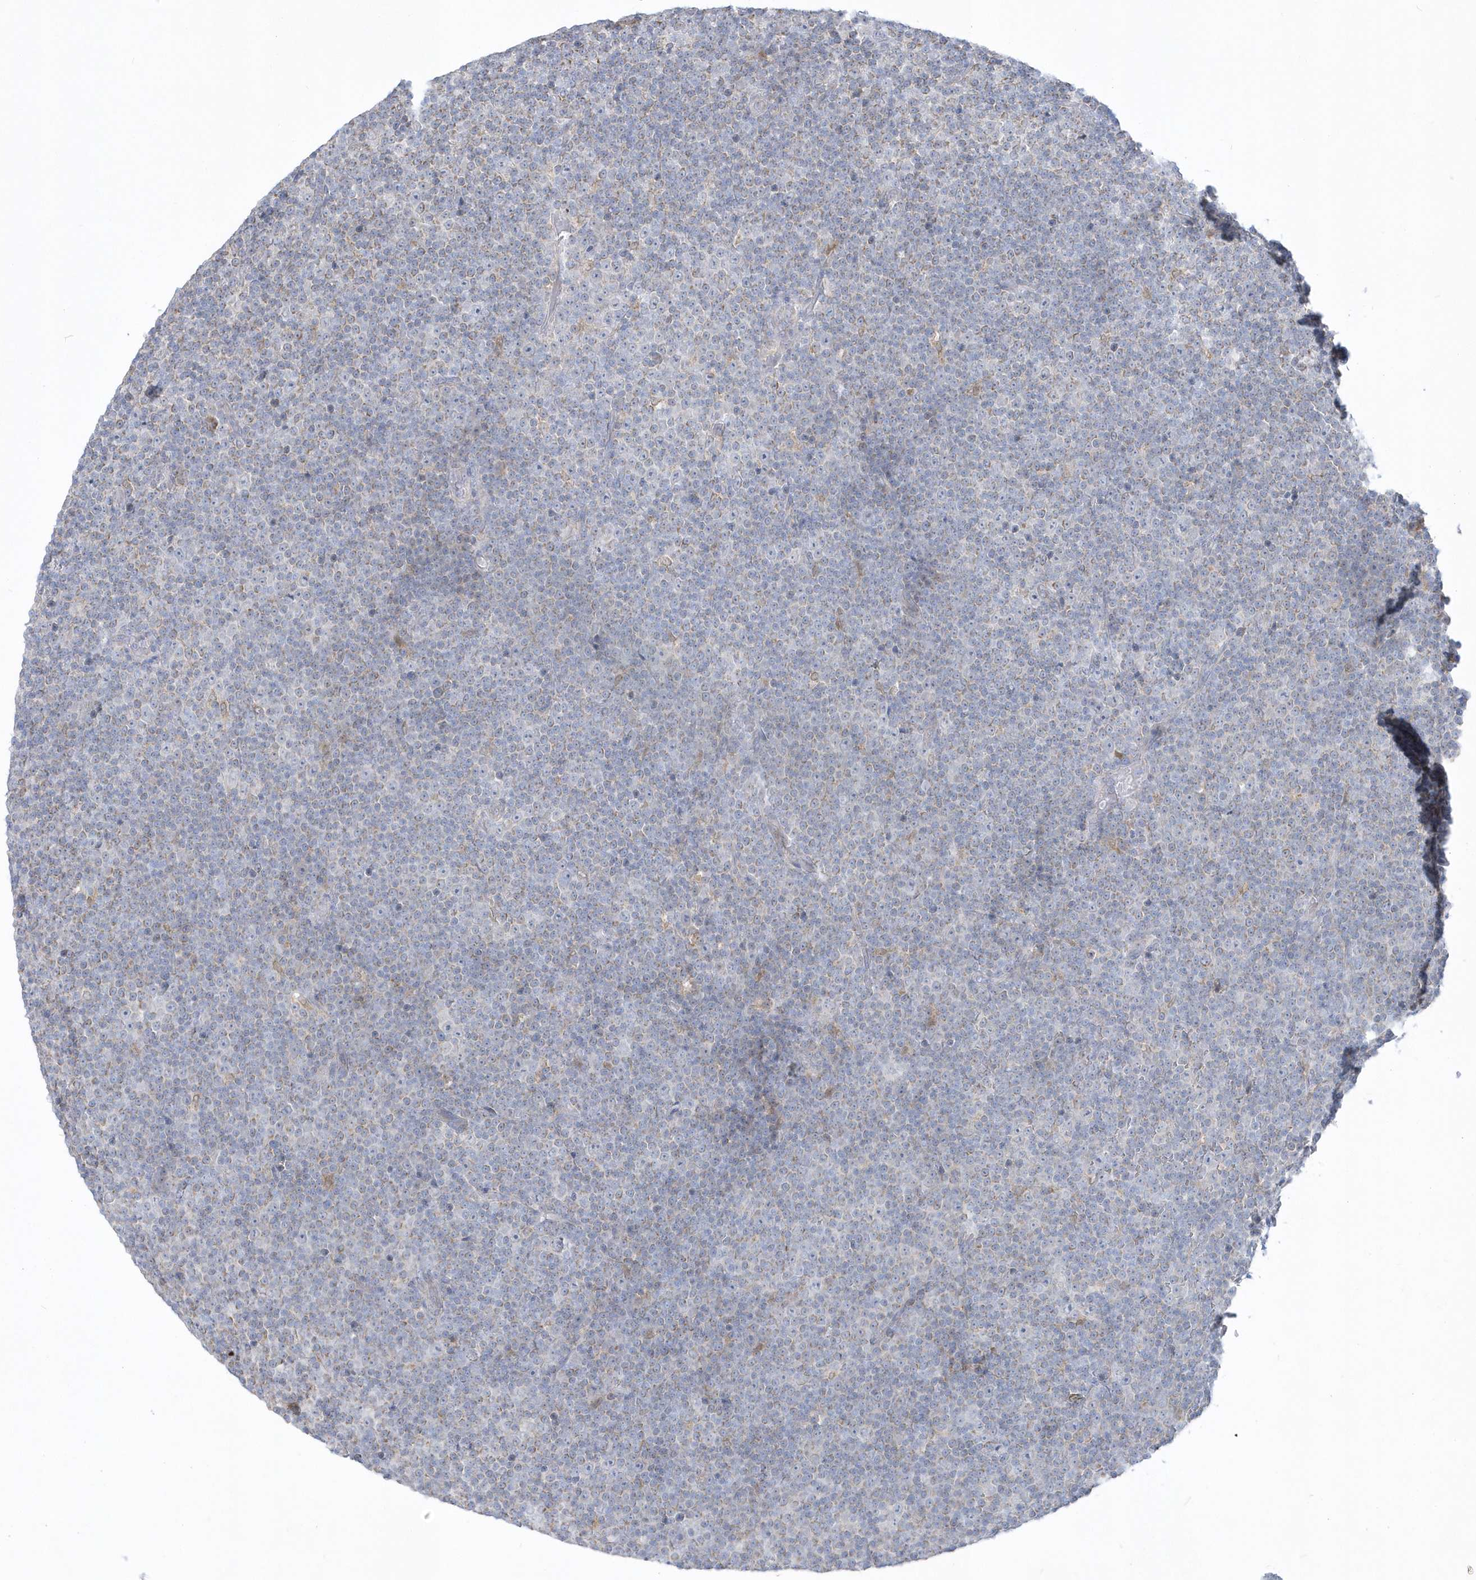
{"staining": {"intensity": "weak", "quantity": "<25%", "location": "cytoplasmic/membranous"}, "tissue": "lymphoma", "cell_type": "Tumor cells", "image_type": "cancer", "snomed": [{"axis": "morphology", "description": "Malignant lymphoma, non-Hodgkin's type, Low grade"}, {"axis": "topography", "description": "Lymph node"}], "caption": "Malignant lymphoma, non-Hodgkin's type (low-grade) was stained to show a protein in brown. There is no significant positivity in tumor cells.", "gene": "PCBD1", "patient": {"sex": "female", "age": 67}}